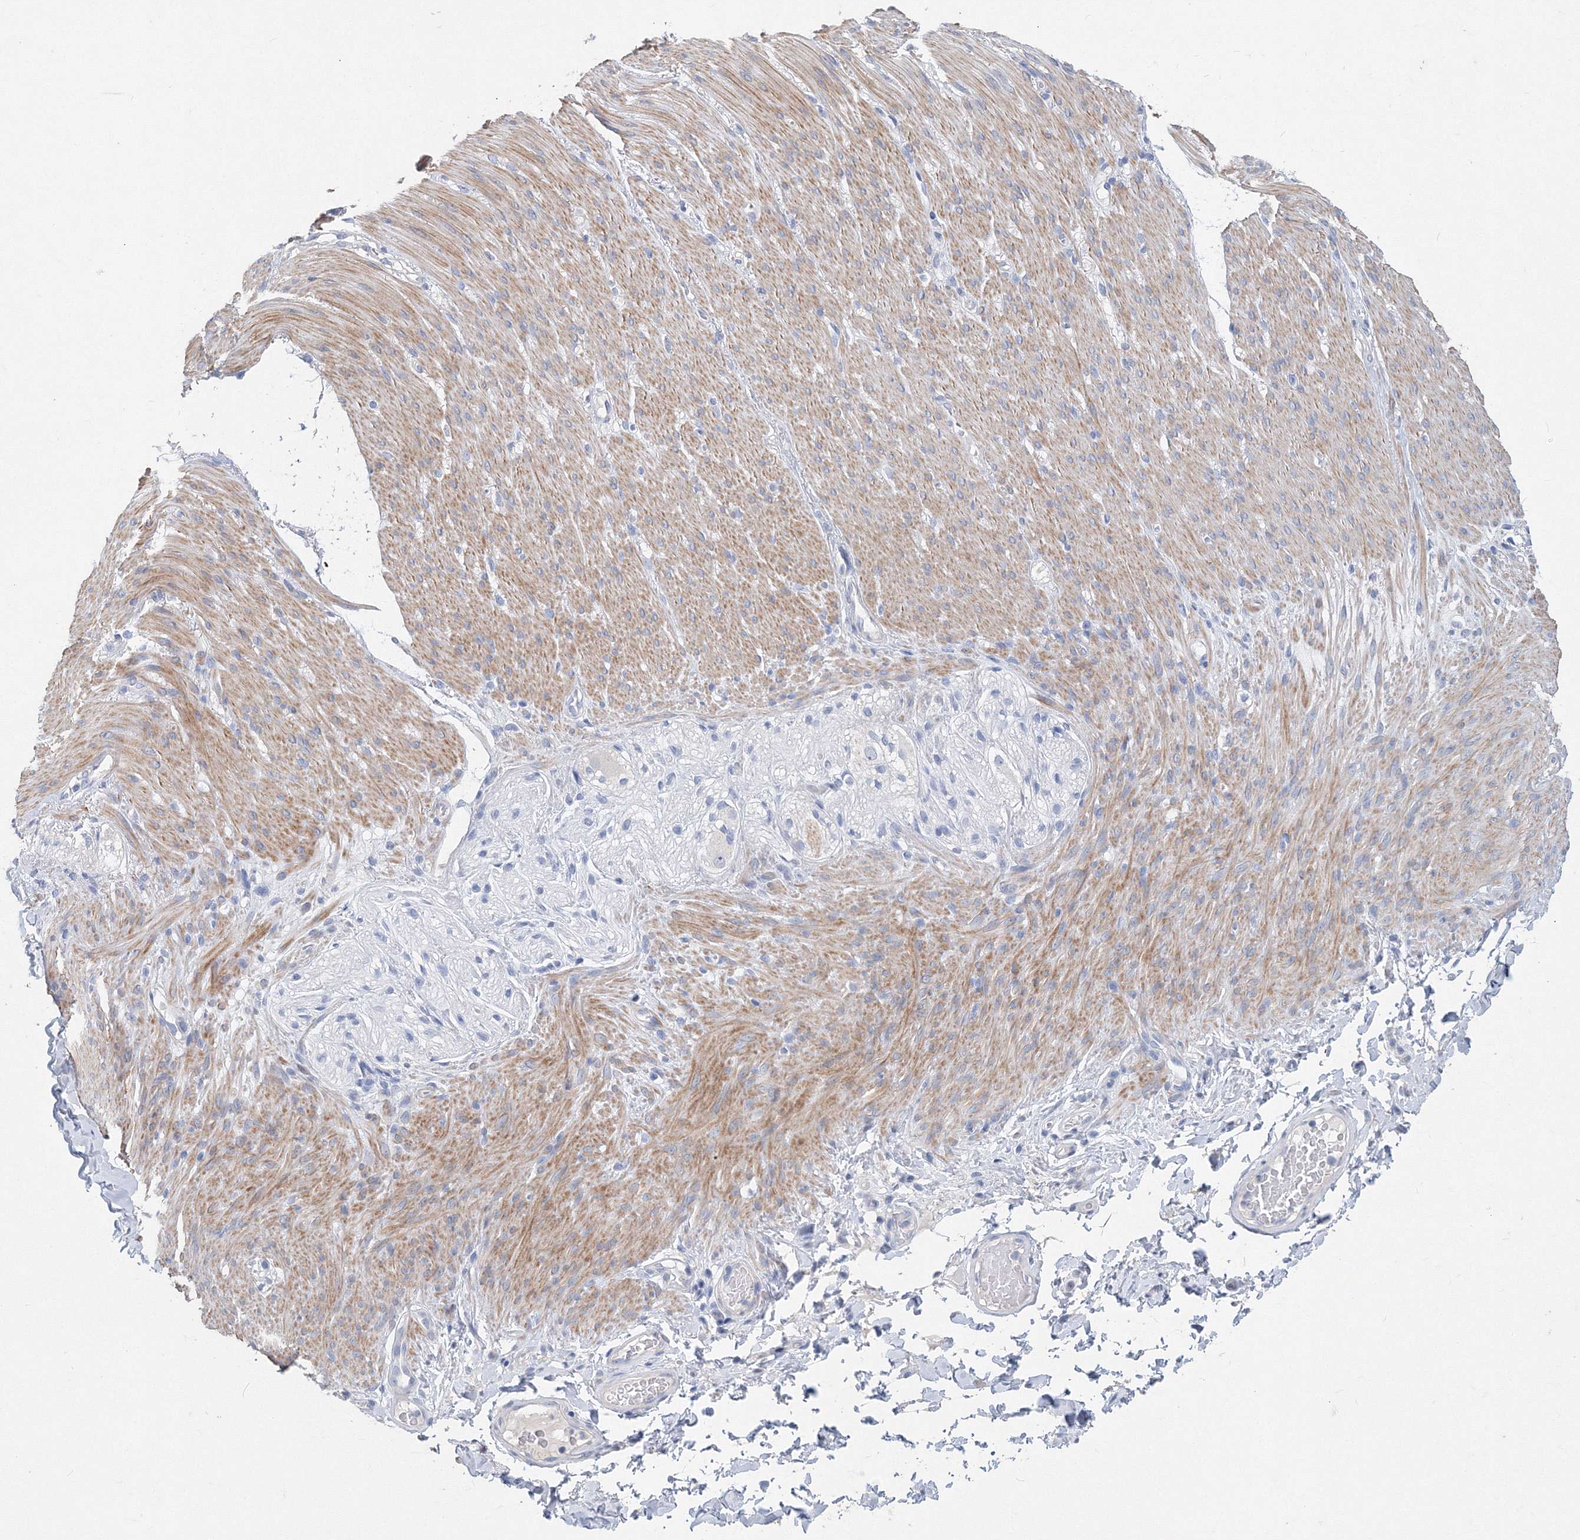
{"staining": {"intensity": "negative", "quantity": "none", "location": "none"}, "tissue": "adipose tissue", "cell_type": "Adipocytes", "image_type": "normal", "snomed": [{"axis": "morphology", "description": "Normal tissue, NOS"}, {"axis": "topography", "description": "Colon"}, {"axis": "topography", "description": "Peripheral nerve tissue"}], "caption": "Immunohistochemical staining of unremarkable adipose tissue displays no significant positivity in adipocytes.", "gene": "OSBPL6", "patient": {"sex": "female", "age": 61}}